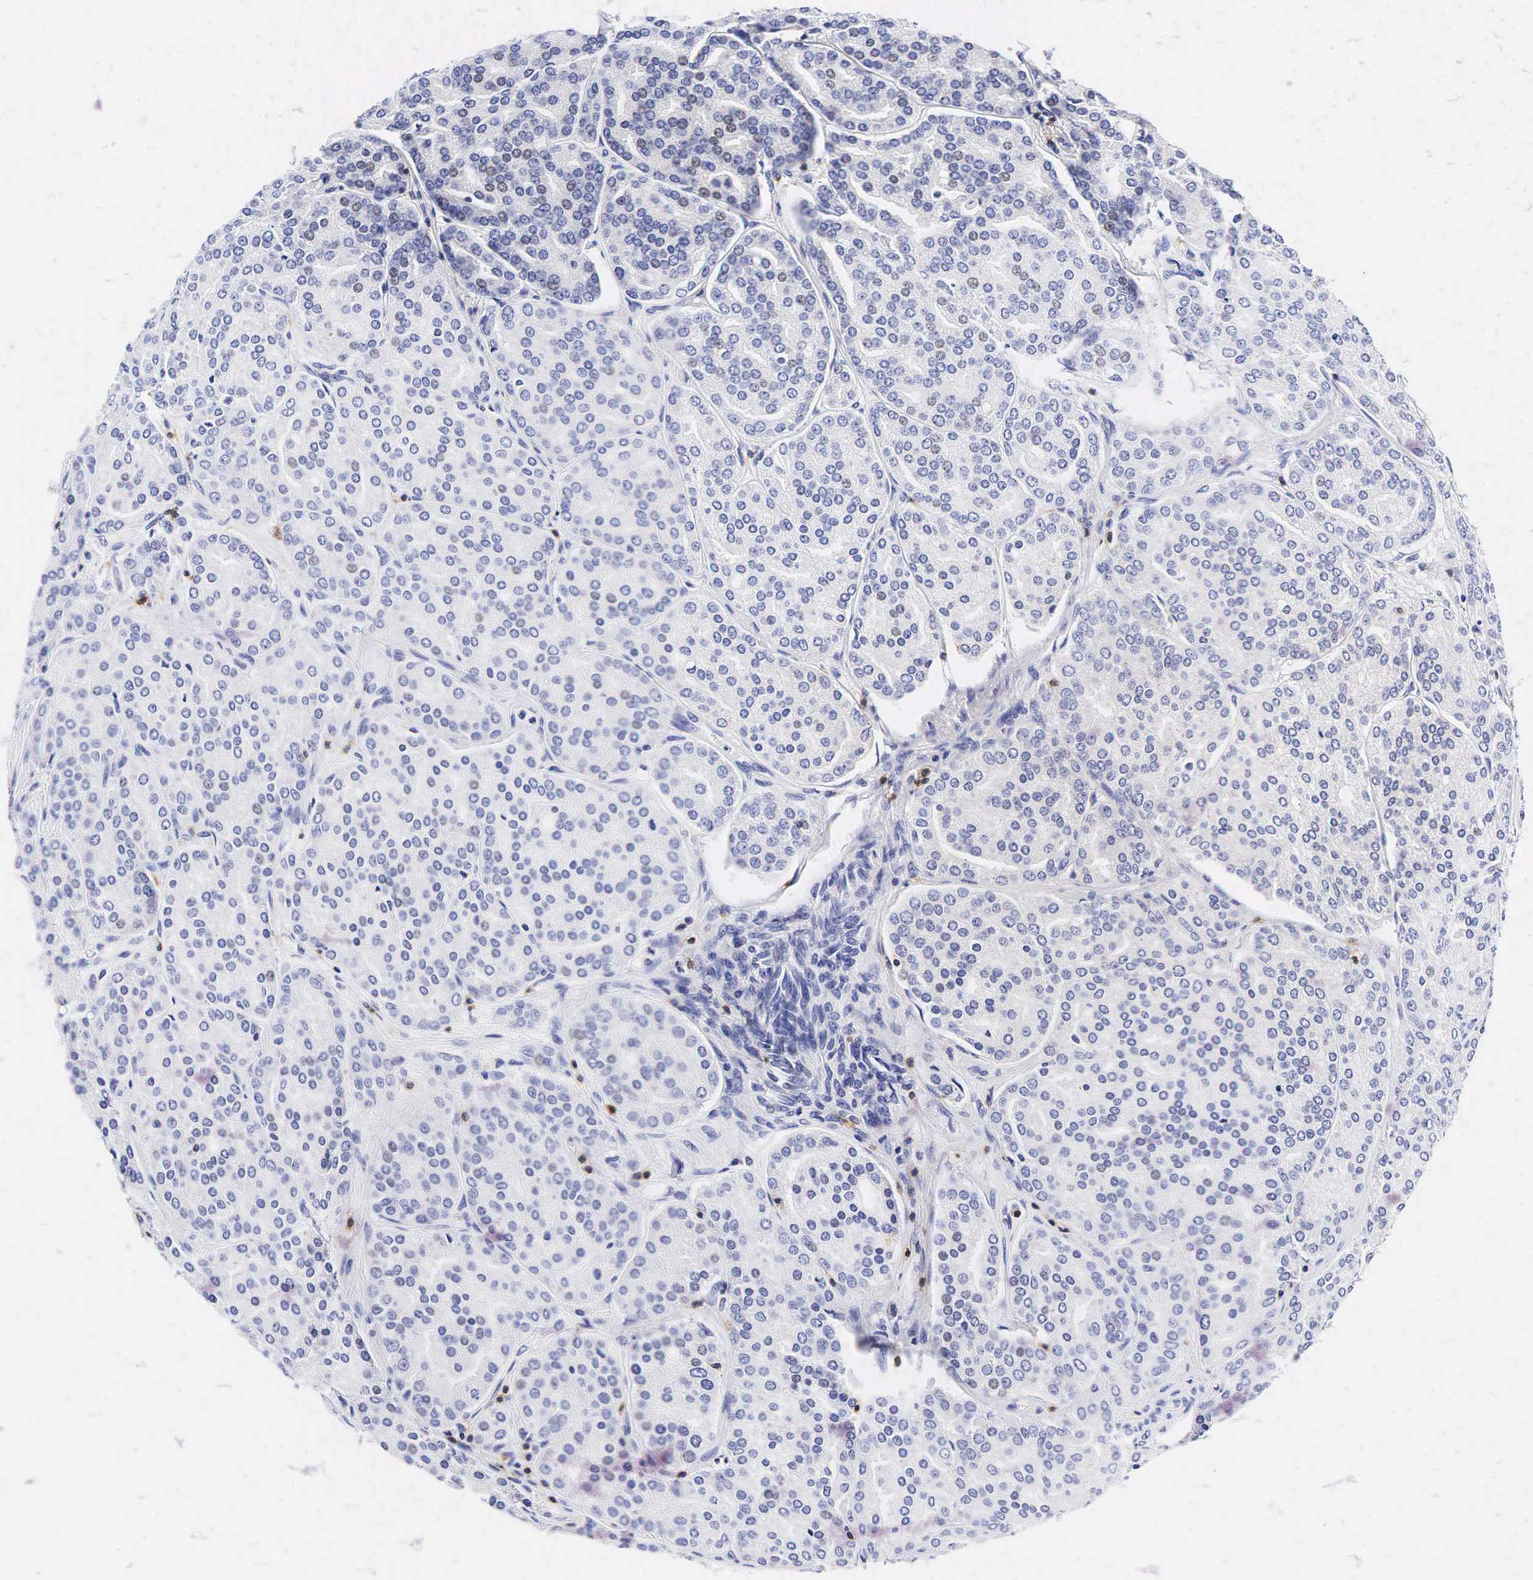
{"staining": {"intensity": "negative", "quantity": "none", "location": "none"}, "tissue": "prostate cancer", "cell_type": "Tumor cells", "image_type": "cancer", "snomed": [{"axis": "morphology", "description": "Adenocarcinoma, High grade"}, {"axis": "topography", "description": "Prostate"}], "caption": "Immunohistochemical staining of human prostate cancer (high-grade adenocarcinoma) shows no significant positivity in tumor cells.", "gene": "CD3E", "patient": {"sex": "male", "age": 64}}